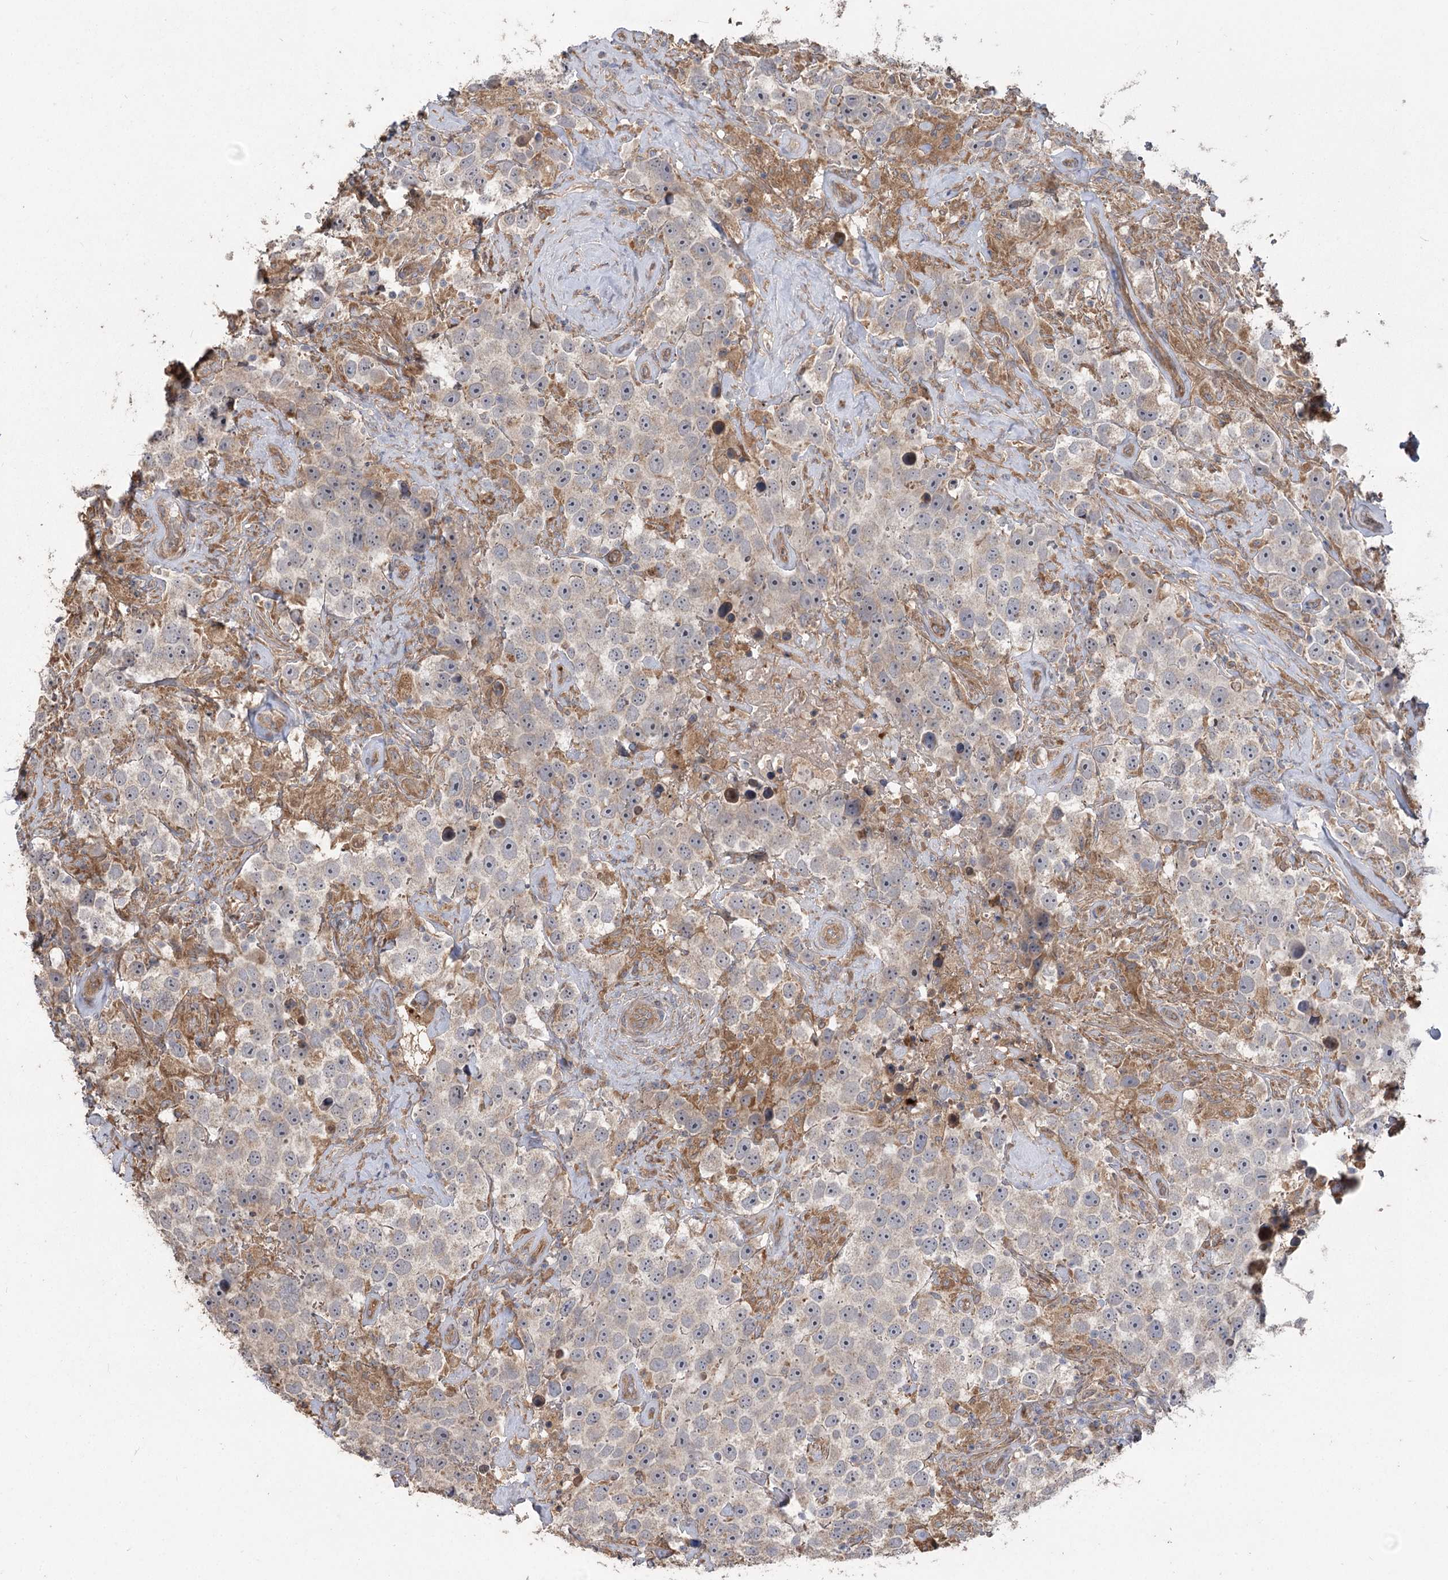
{"staining": {"intensity": "negative", "quantity": "none", "location": "none"}, "tissue": "testis cancer", "cell_type": "Tumor cells", "image_type": "cancer", "snomed": [{"axis": "morphology", "description": "Seminoma, NOS"}, {"axis": "topography", "description": "Testis"}], "caption": "Immunohistochemistry photomicrograph of testis seminoma stained for a protein (brown), which exhibits no staining in tumor cells. (DAB IHC, high magnification).", "gene": "RIN2", "patient": {"sex": "male", "age": 49}}